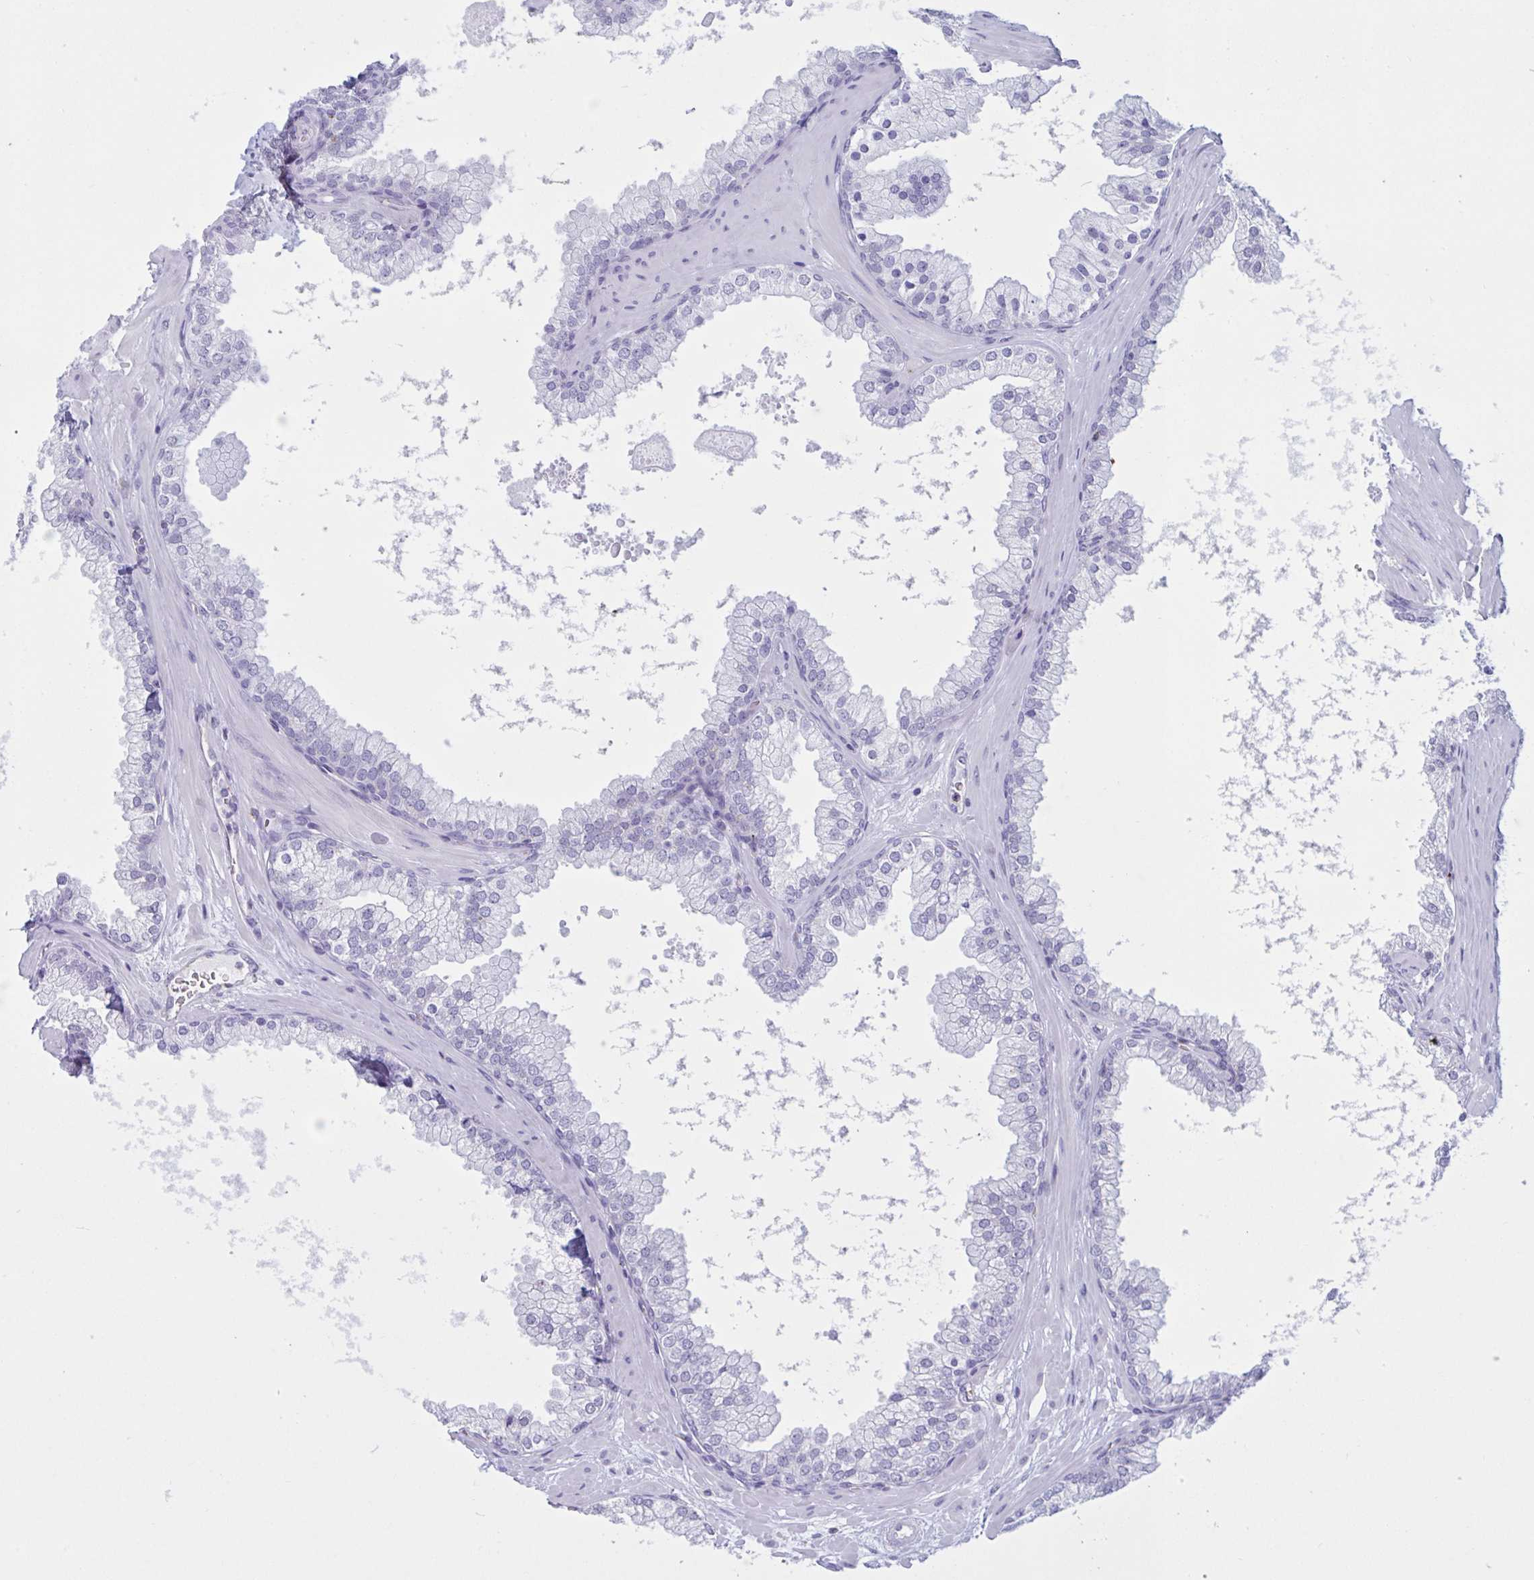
{"staining": {"intensity": "negative", "quantity": "none", "location": "none"}, "tissue": "prostate", "cell_type": "Glandular cells", "image_type": "normal", "snomed": [{"axis": "morphology", "description": "Normal tissue, NOS"}, {"axis": "topography", "description": "Prostate"}, {"axis": "topography", "description": "Peripheral nerve tissue"}], "caption": "This is a histopathology image of IHC staining of benign prostate, which shows no positivity in glandular cells. The staining is performed using DAB brown chromogen with nuclei counter-stained in using hematoxylin.", "gene": "XCL1", "patient": {"sex": "male", "age": 61}}